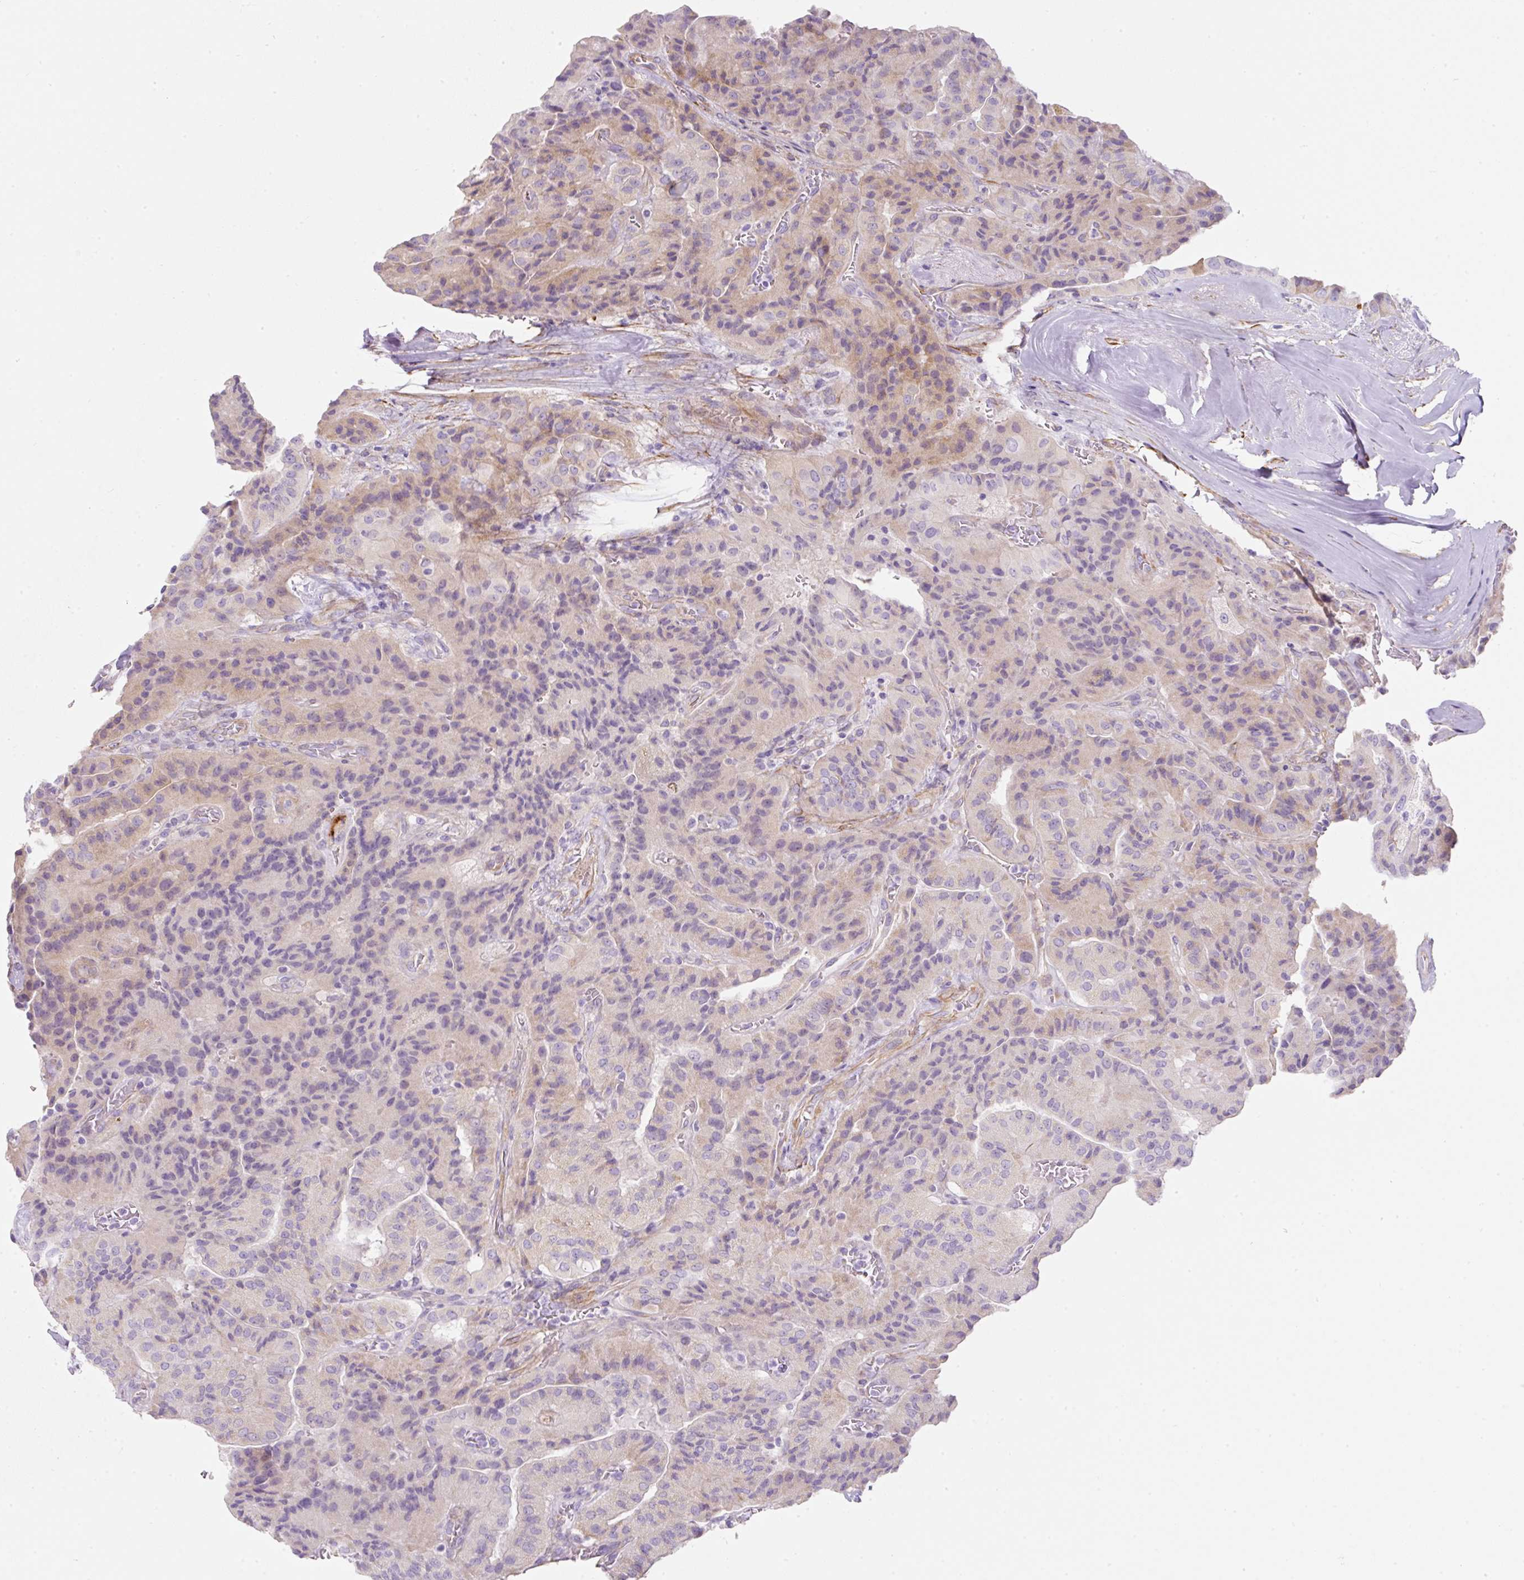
{"staining": {"intensity": "negative", "quantity": "none", "location": "none"}, "tissue": "thyroid cancer", "cell_type": "Tumor cells", "image_type": "cancer", "snomed": [{"axis": "morphology", "description": "Normal tissue, NOS"}, {"axis": "morphology", "description": "Papillary adenocarcinoma, NOS"}, {"axis": "topography", "description": "Thyroid gland"}], "caption": "High power microscopy histopathology image of an IHC micrograph of papillary adenocarcinoma (thyroid), revealing no significant expression in tumor cells.", "gene": "ERAP2", "patient": {"sex": "female", "age": 59}}